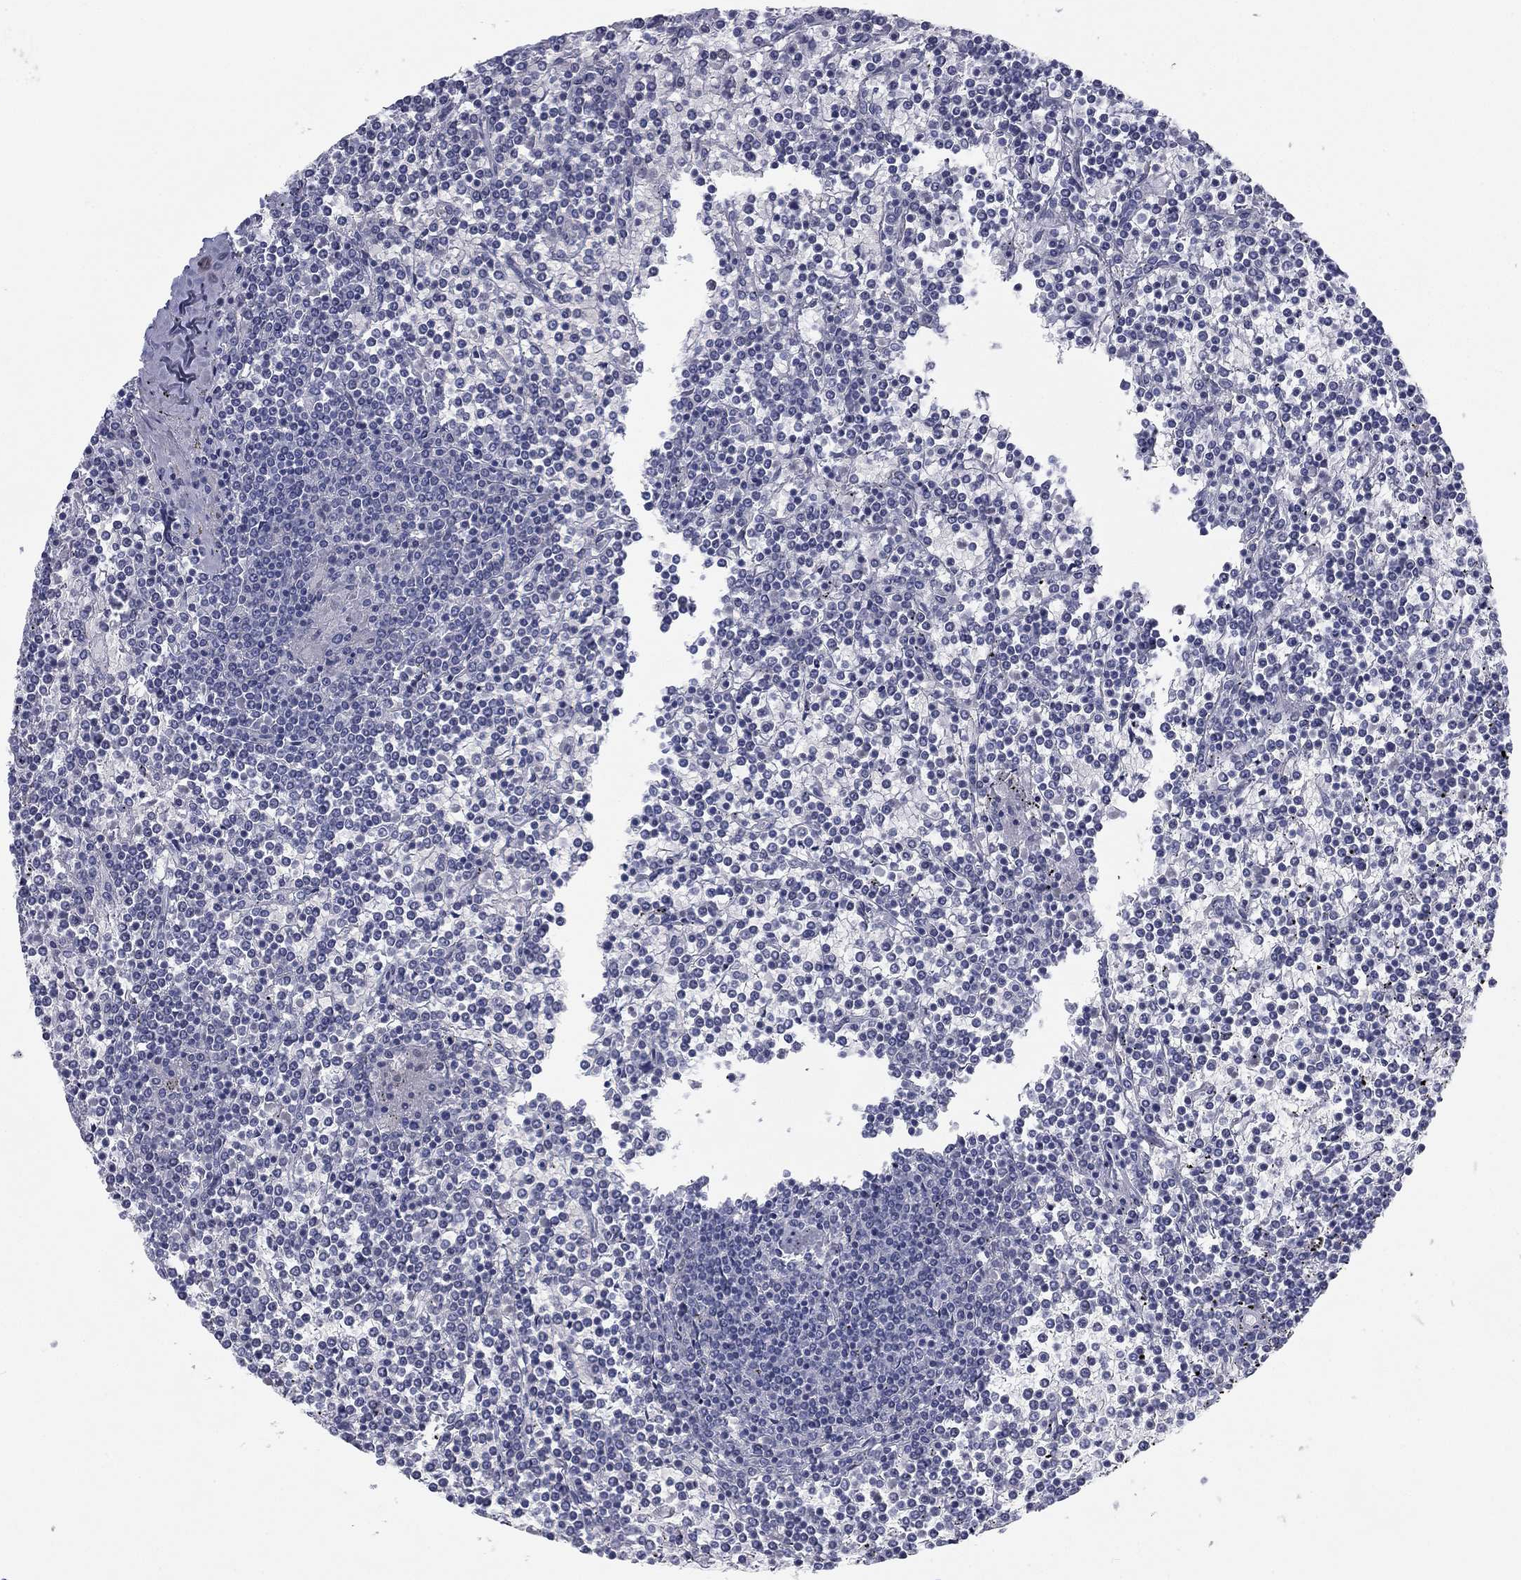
{"staining": {"intensity": "negative", "quantity": "none", "location": "none"}, "tissue": "lymphoma", "cell_type": "Tumor cells", "image_type": "cancer", "snomed": [{"axis": "morphology", "description": "Malignant lymphoma, non-Hodgkin's type, Low grade"}, {"axis": "topography", "description": "Spleen"}], "caption": "IHC of human lymphoma shows no staining in tumor cells.", "gene": "CALB1", "patient": {"sex": "female", "age": 19}}